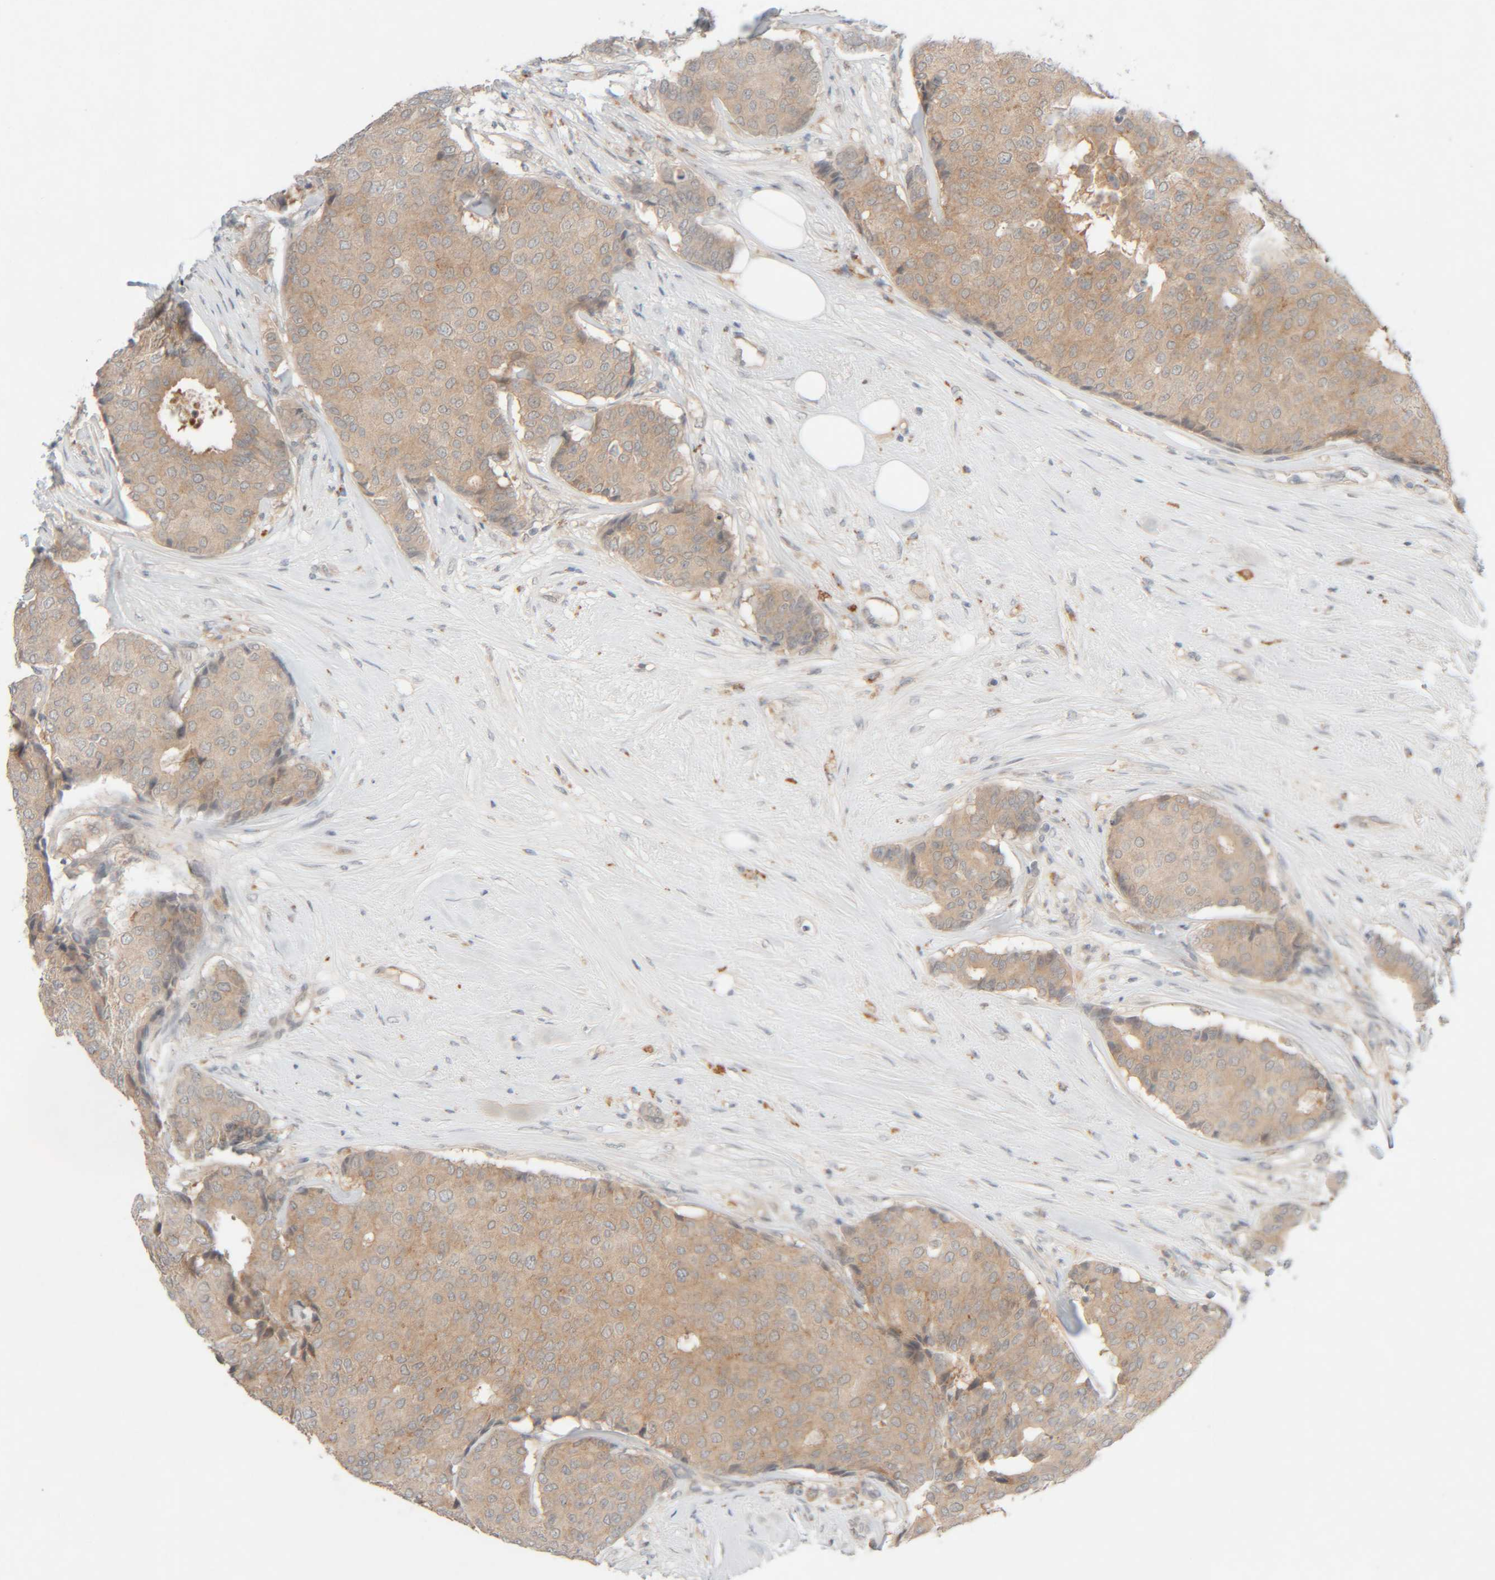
{"staining": {"intensity": "weak", "quantity": ">75%", "location": "cytoplasmic/membranous"}, "tissue": "breast cancer", "cell_type": "Tumor cells", "image_type": "cancer", "snomed": [{"axis": "morphology", "description": "Duct carcinoma"}, {"axis": "topography", "description": "Breast"}], "caption": "An immunohistochemistry (IHC) histopathology image of tumor tissue is shown. Protein staining in brown shows weak cytoplasmic/membranous positivity in infiltrating ductal carcinoma (breast) within tumor cells.", "gene": "CHKA", "patient": {"sex": "female", "age": 75}}